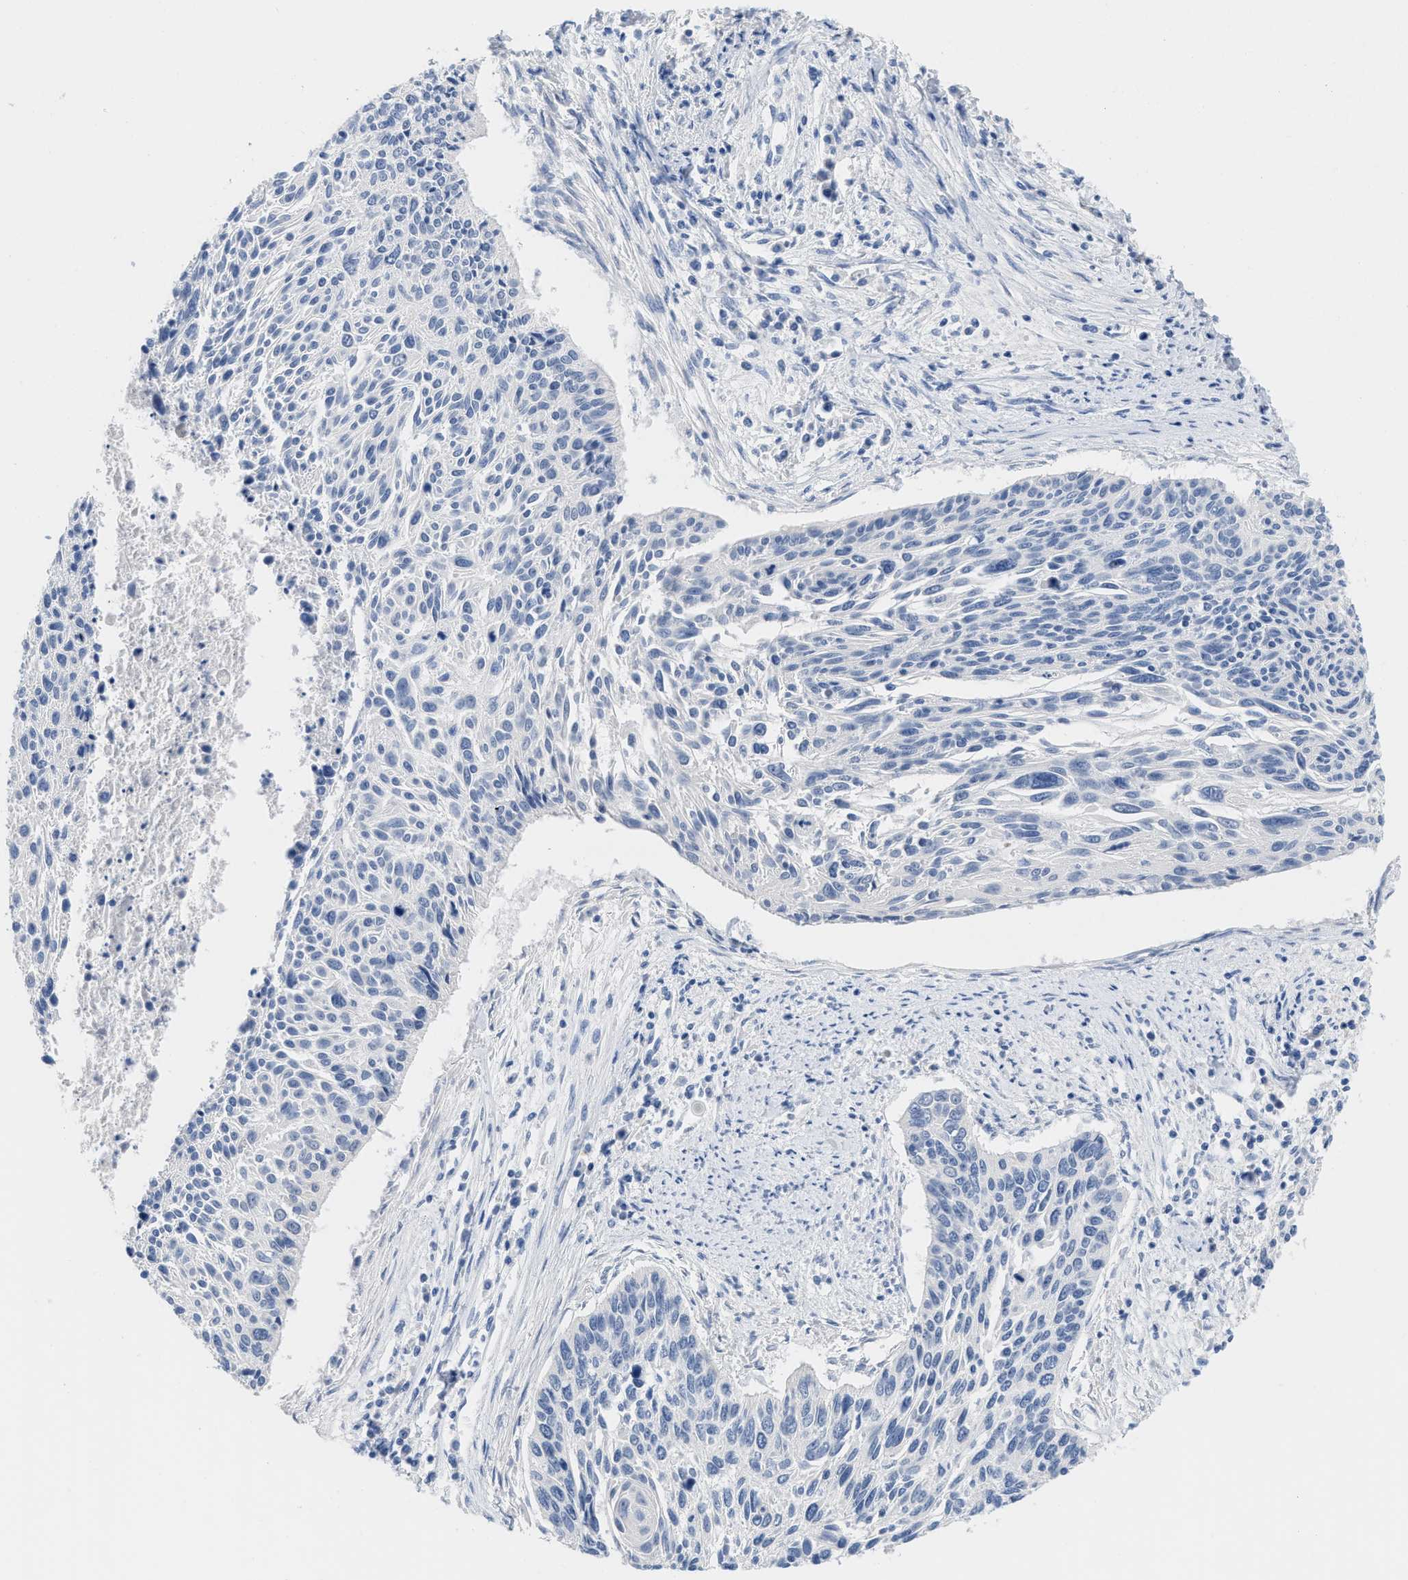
{"staining": {"intensity": "negative", "quantity": "none", "location": "none"}, "tissue": "cervical cancer", "cell_type": "Tumor cells", "image_type": "cancer", "snomed": [{"axis": "morphology", "description": "Squamous cell carcinoma, NOS"}, {"axis": "topography", "description": "Cervix"}], "caption": "A photomicrograph of human squamous cell carcinoma (cervical) is negative for staining in tumor cells.", "gene": "CR1", "patient": {"sex": "female", "age": 55}}